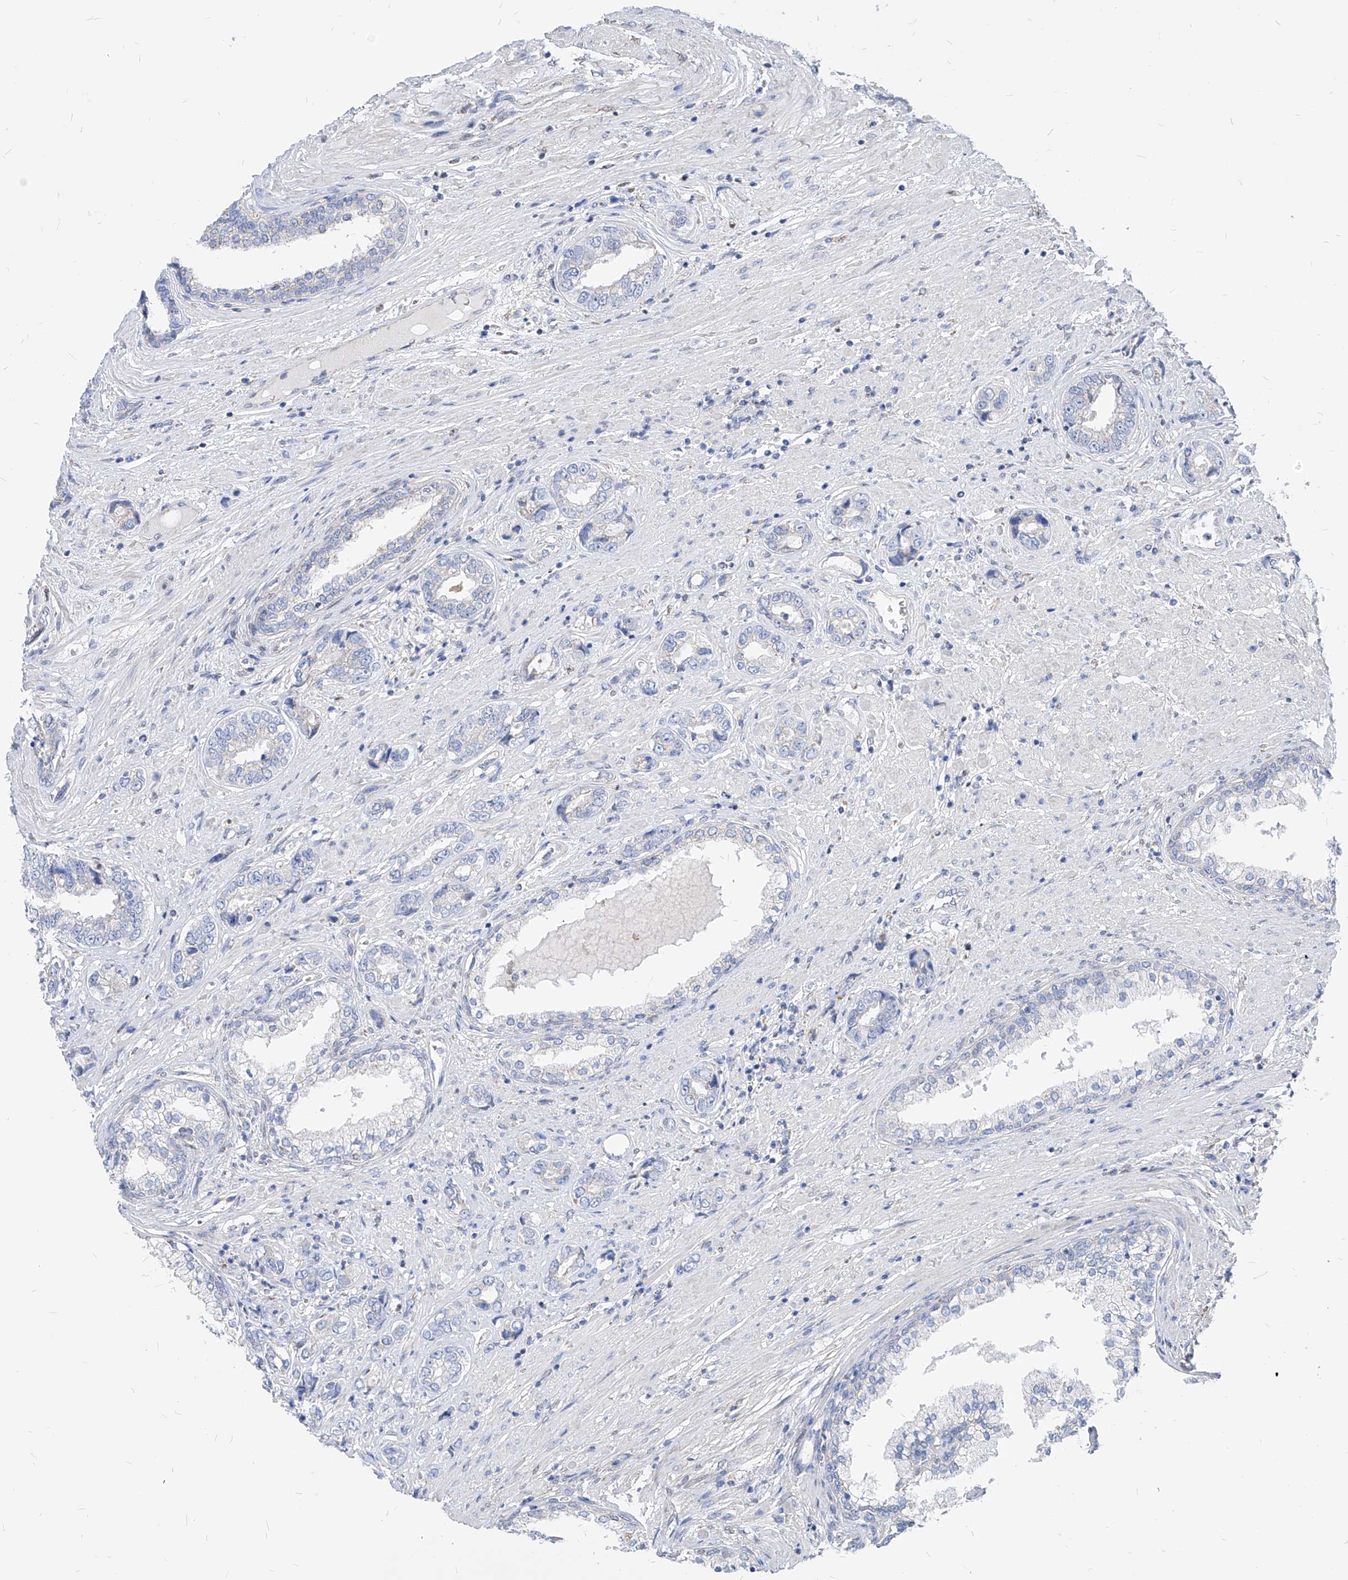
{"staining": {"intensity": "negative", "quantity": "none", "location": "none"}, "tissue": "prostate cancer", "cell_type": "Tumor cells", "image_type": "cancer", "snomed": [{"axis": "morphology", "description": "Adenocarcinoma, High grade"}, {"axis": "topography", "description": "Prostate"}], "caption": "Immunohistochemical staining of prostate cancer exhibits no significant expression in tumor cells.", "gene": "AGPS", "patient": {"sex": "male", "age": 61}}